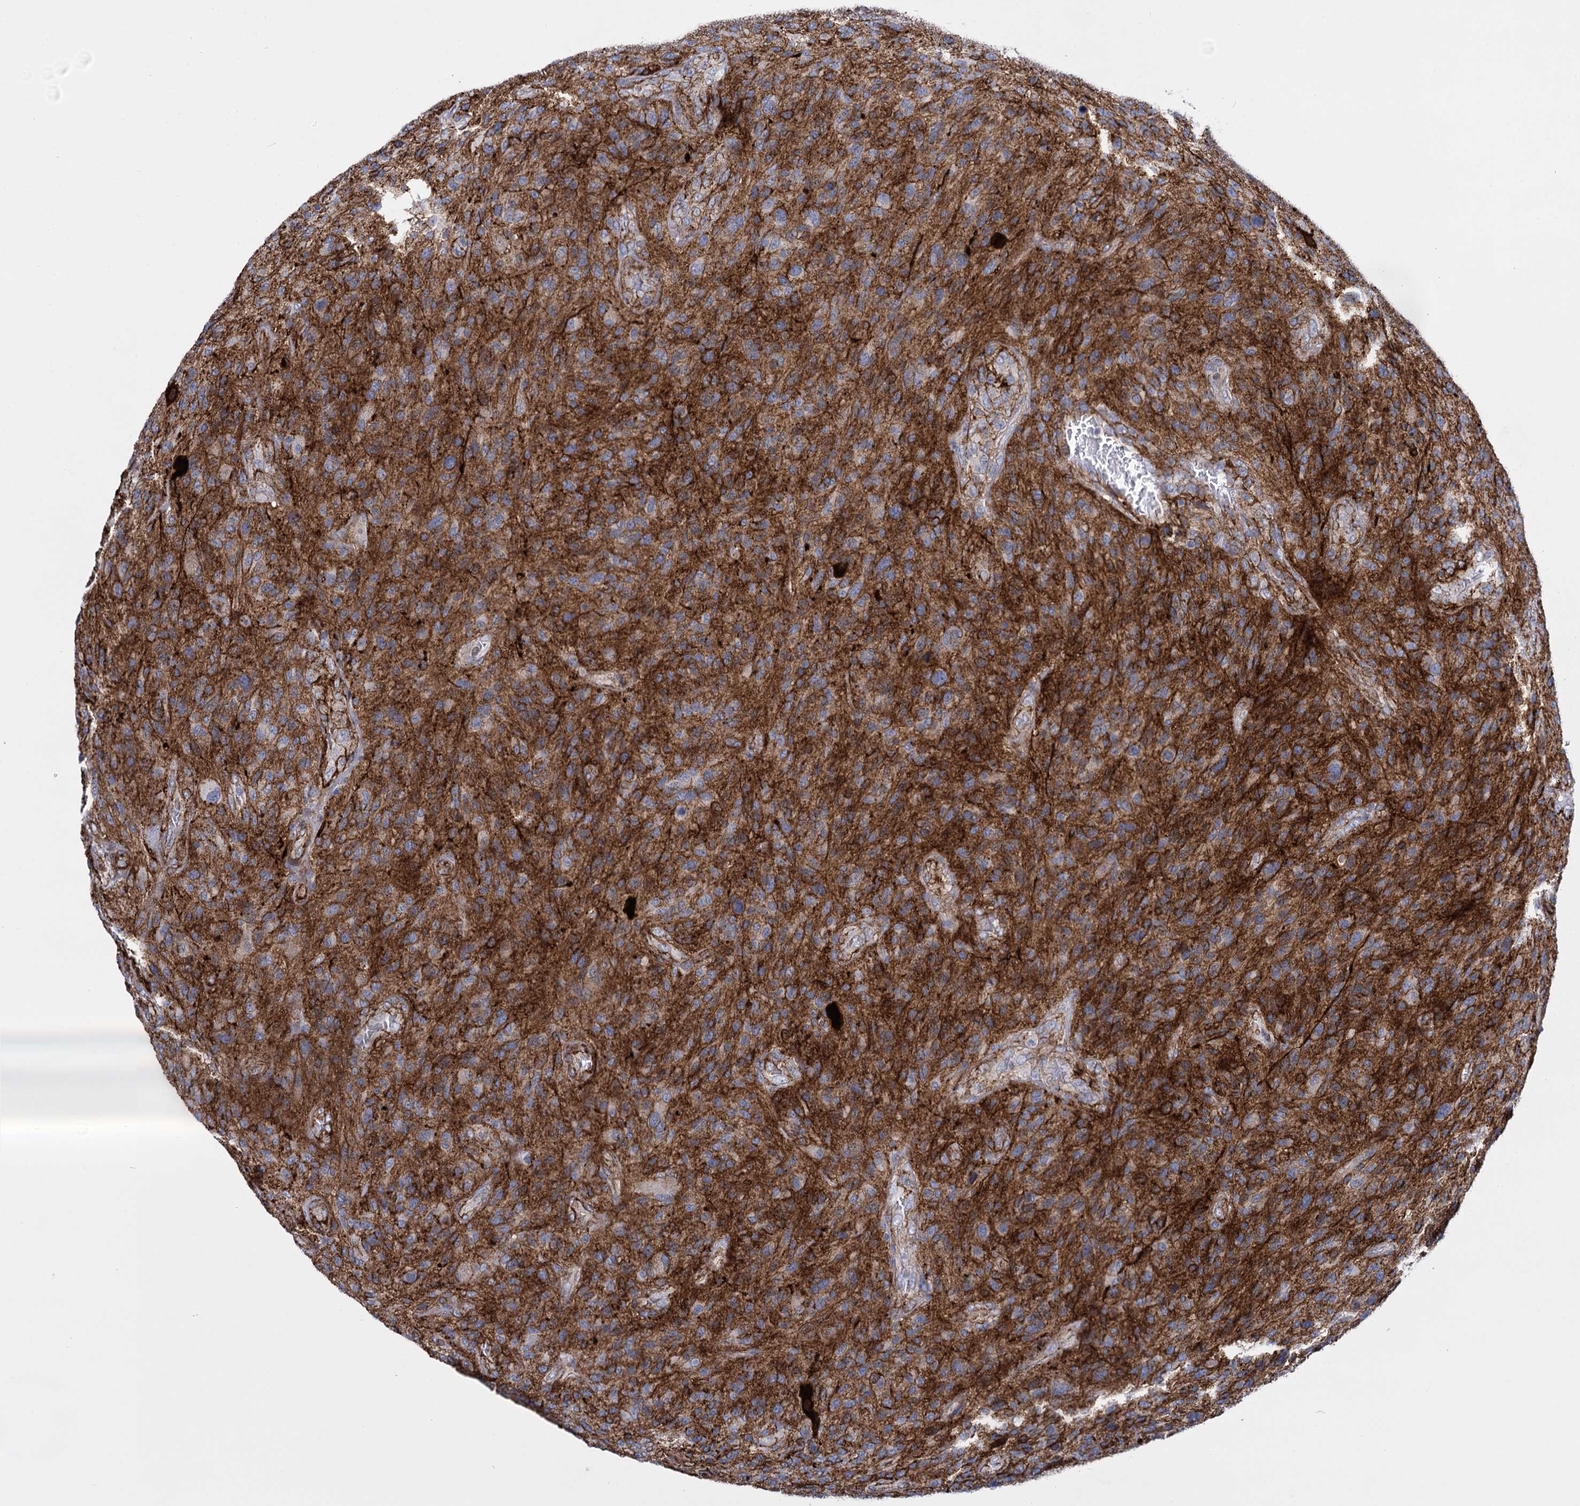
{"staining": {"intensity": "moderate", "quantity": ">75%", "location": "cytoplasmic/membranous"}, "tissue": "glioma", "cell_type": "Tumor cells", "image_type": "cancer", "snomed": [{"axis": "morphology", "description": "Glioma, malignant, High grade"}, {"axis": "topography", "description": "Brain"}], "caption": "Protein positivity by IHC demonstrates moderate cytoplasmic/membranous positivity in about >75% of tumor cells in glioma. (DAB (3,3'-diaminobenzidine) = brown stain, brightfield microscopy at high magnification).", "gene": "SNCG", "patient": {"sex": "male", "age": 47}}